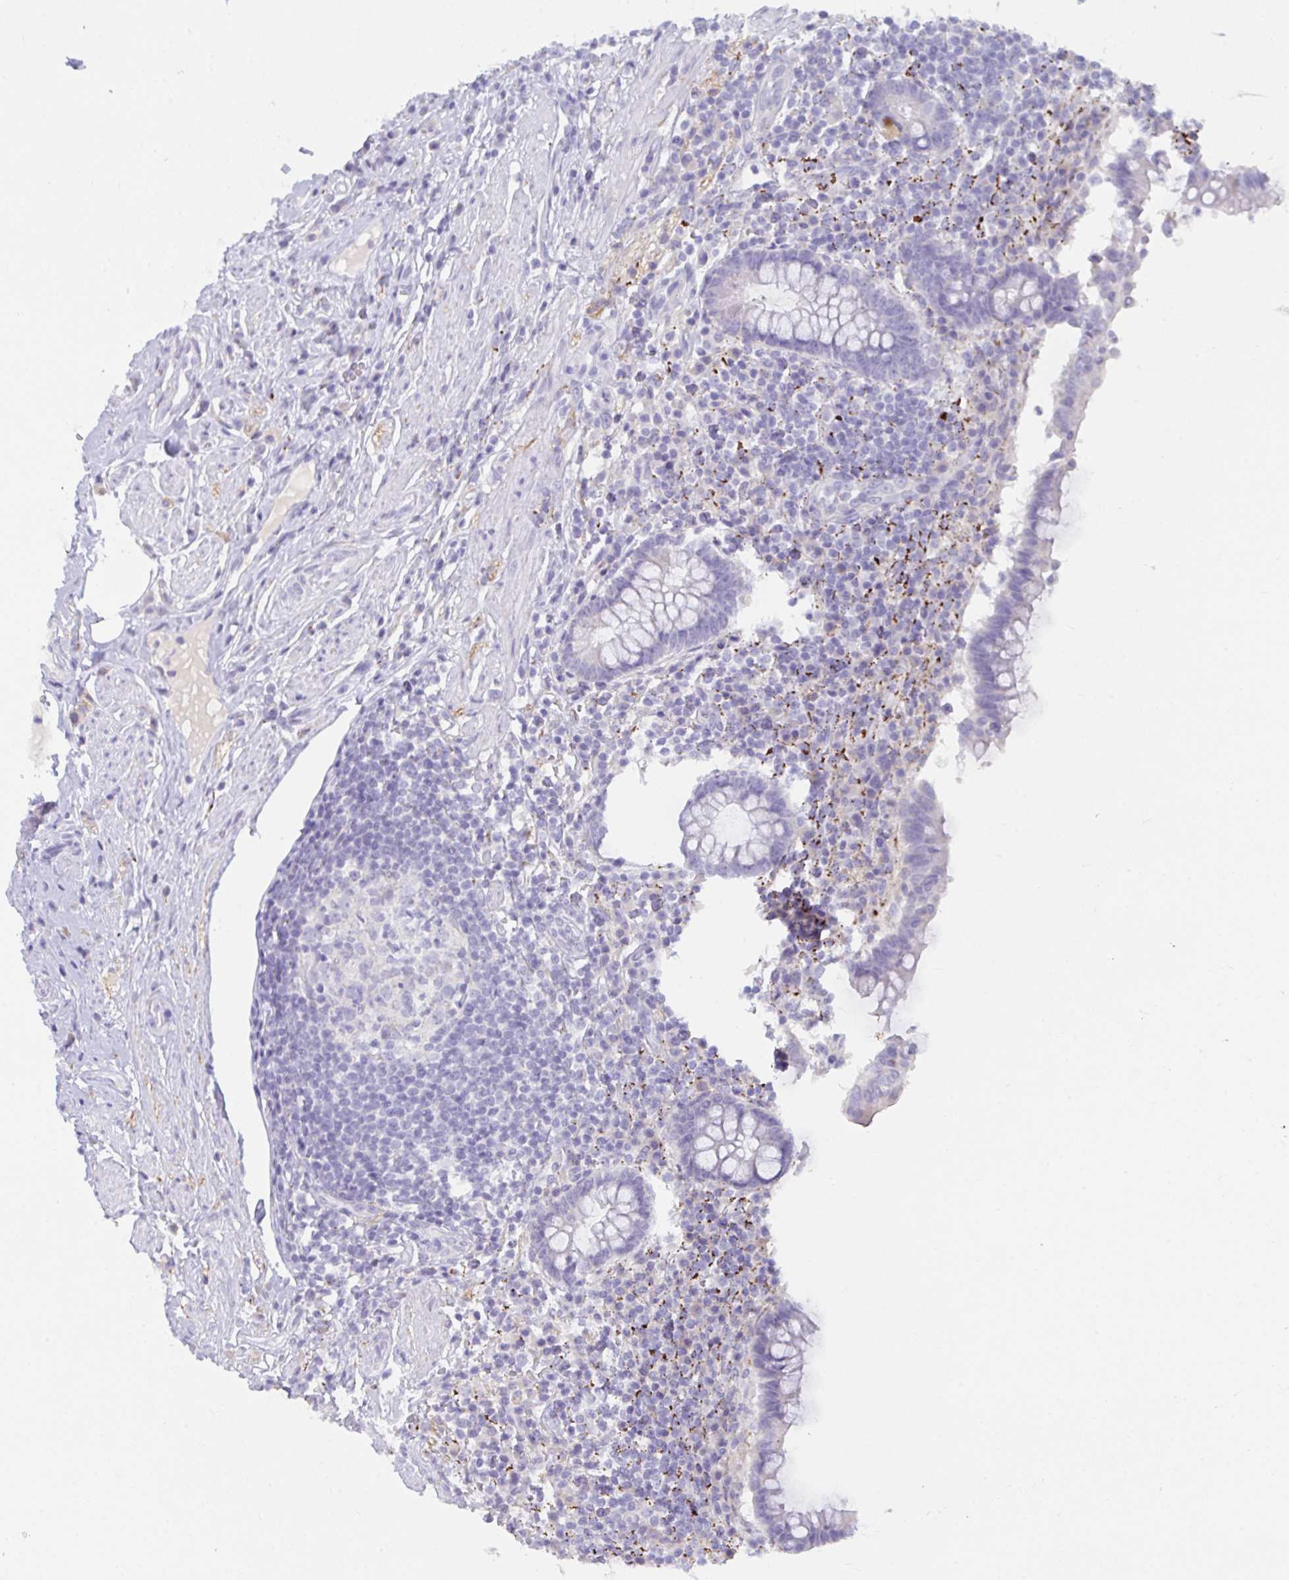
{"staining": {"intensity": "negative", "quantity": "none", "location": "none"}, "tissue": "appendix", "cell_type": "Glandular cells", "image_type": "normal", "snomed": [{"axis": "morphology", "description": "Normal tissue, NOS"}, {"axis": "topography", "description": "Appendix"}], "caption": "High power microscopy photomicrograph of an immunohistochemistry (IHC) image of unremarkable appendix, revealing no significant positivity in glandular cells. (IHC, brightfield microscopy, high magnification).", "gene": "SEMA6B", "patient": {"sex": "female", "age": 56}}